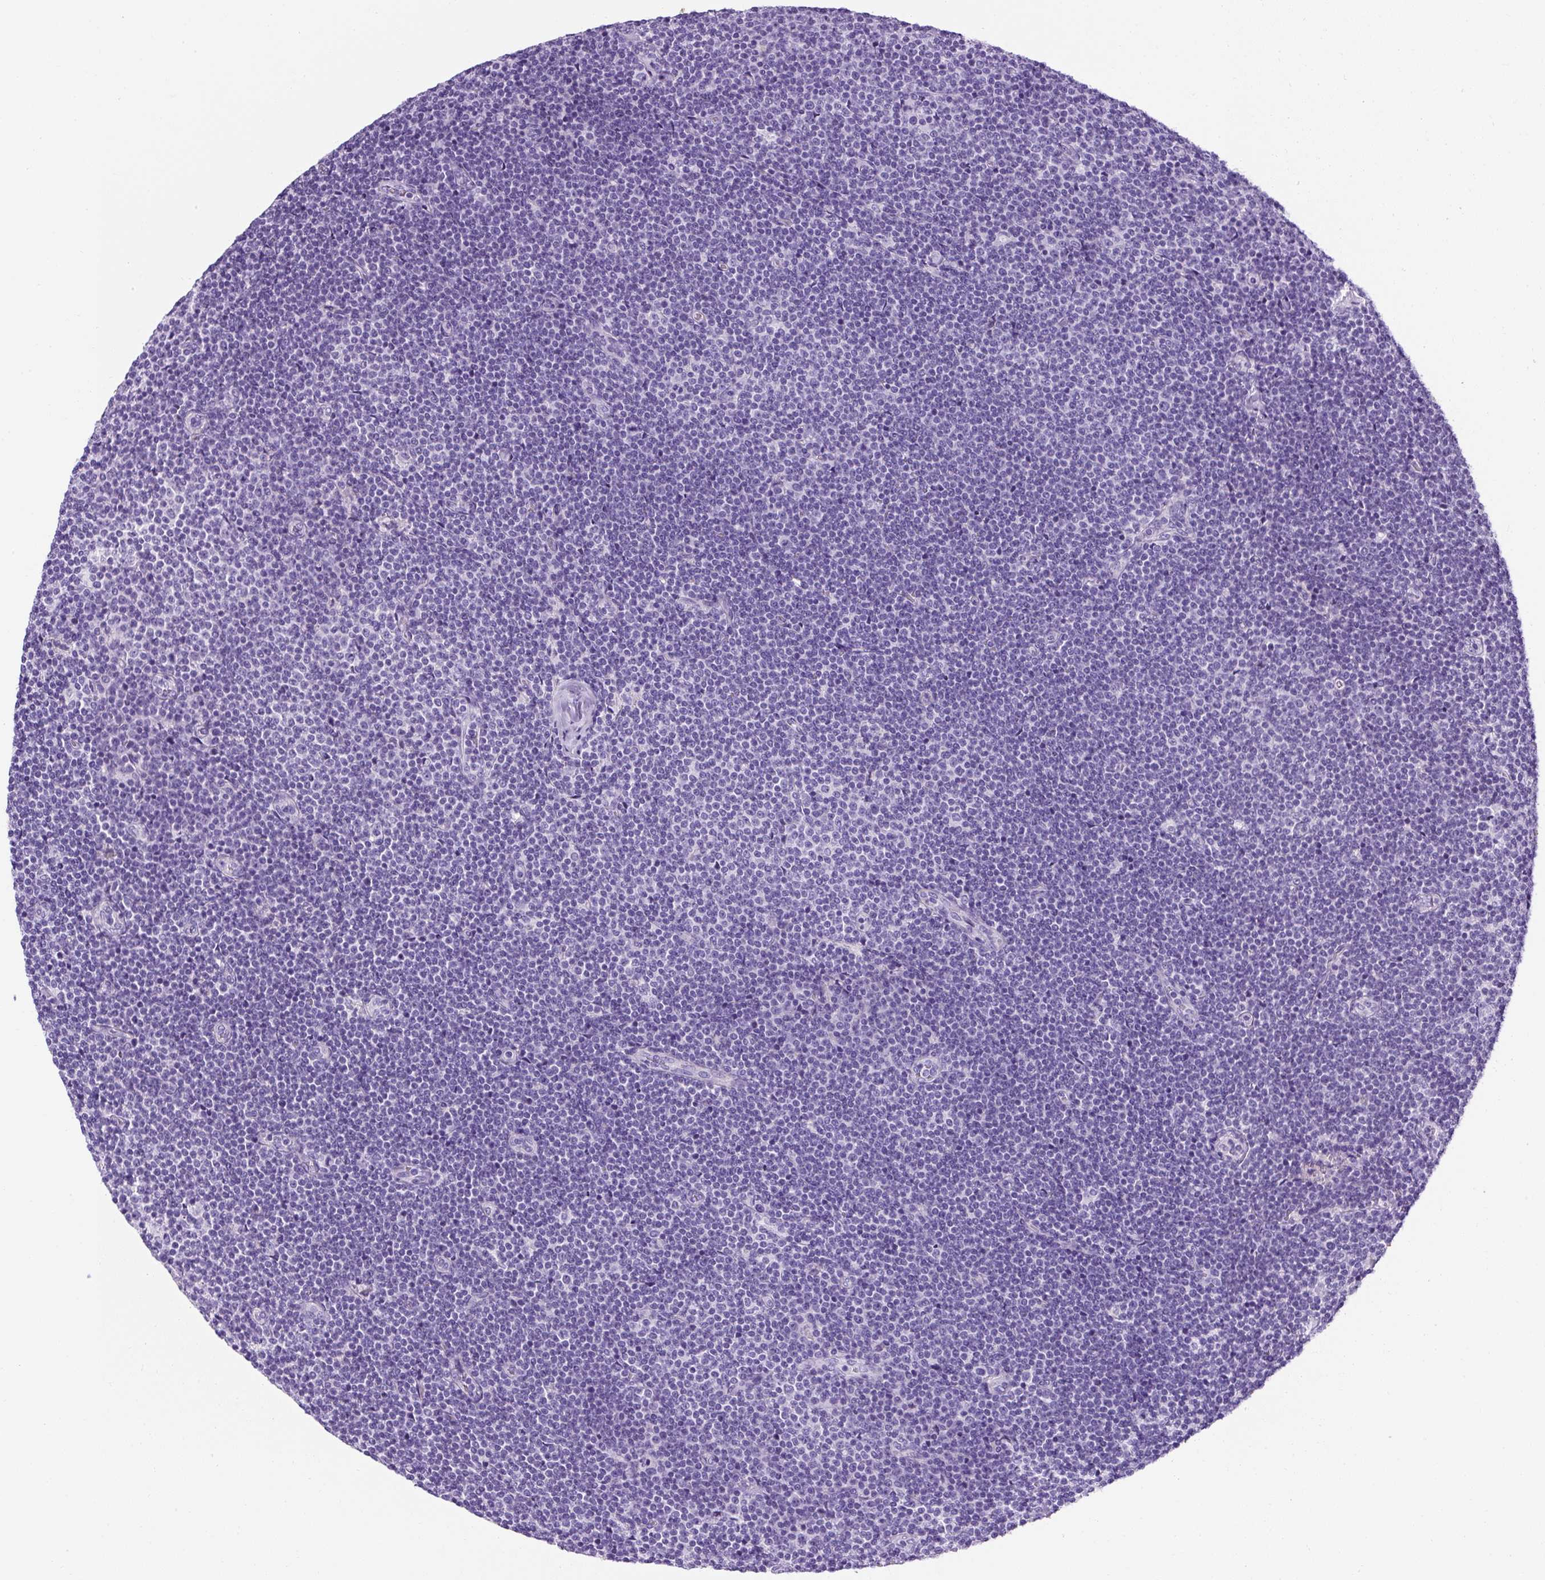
{"staining": {"intensity": "negative", "quantity": "none", "location": "none"}, "tissue": "lymphoma", "cell_type": "Tumor cells", "image_type": "cancer", "snomed": [{"axis": "morphology", "description": "Malignant lymphoma, non-Hodgkin's type, Low grade"}, {"axis": "topography", "description": "Lymph node"}], "caption": "High power microscopy micrograph of an immunohistochemistry (IHC) histopathology image of low-grade malignant lymphoma, non-Hodgkin's type, revealing no significant staining in tumor cells. (DAB (3,3'-diaminobenzidine) immunohistochemistry (IHC), high magnification).", "gene": "C2CD4C", "patient": {"sex": "male", "age": 48}}